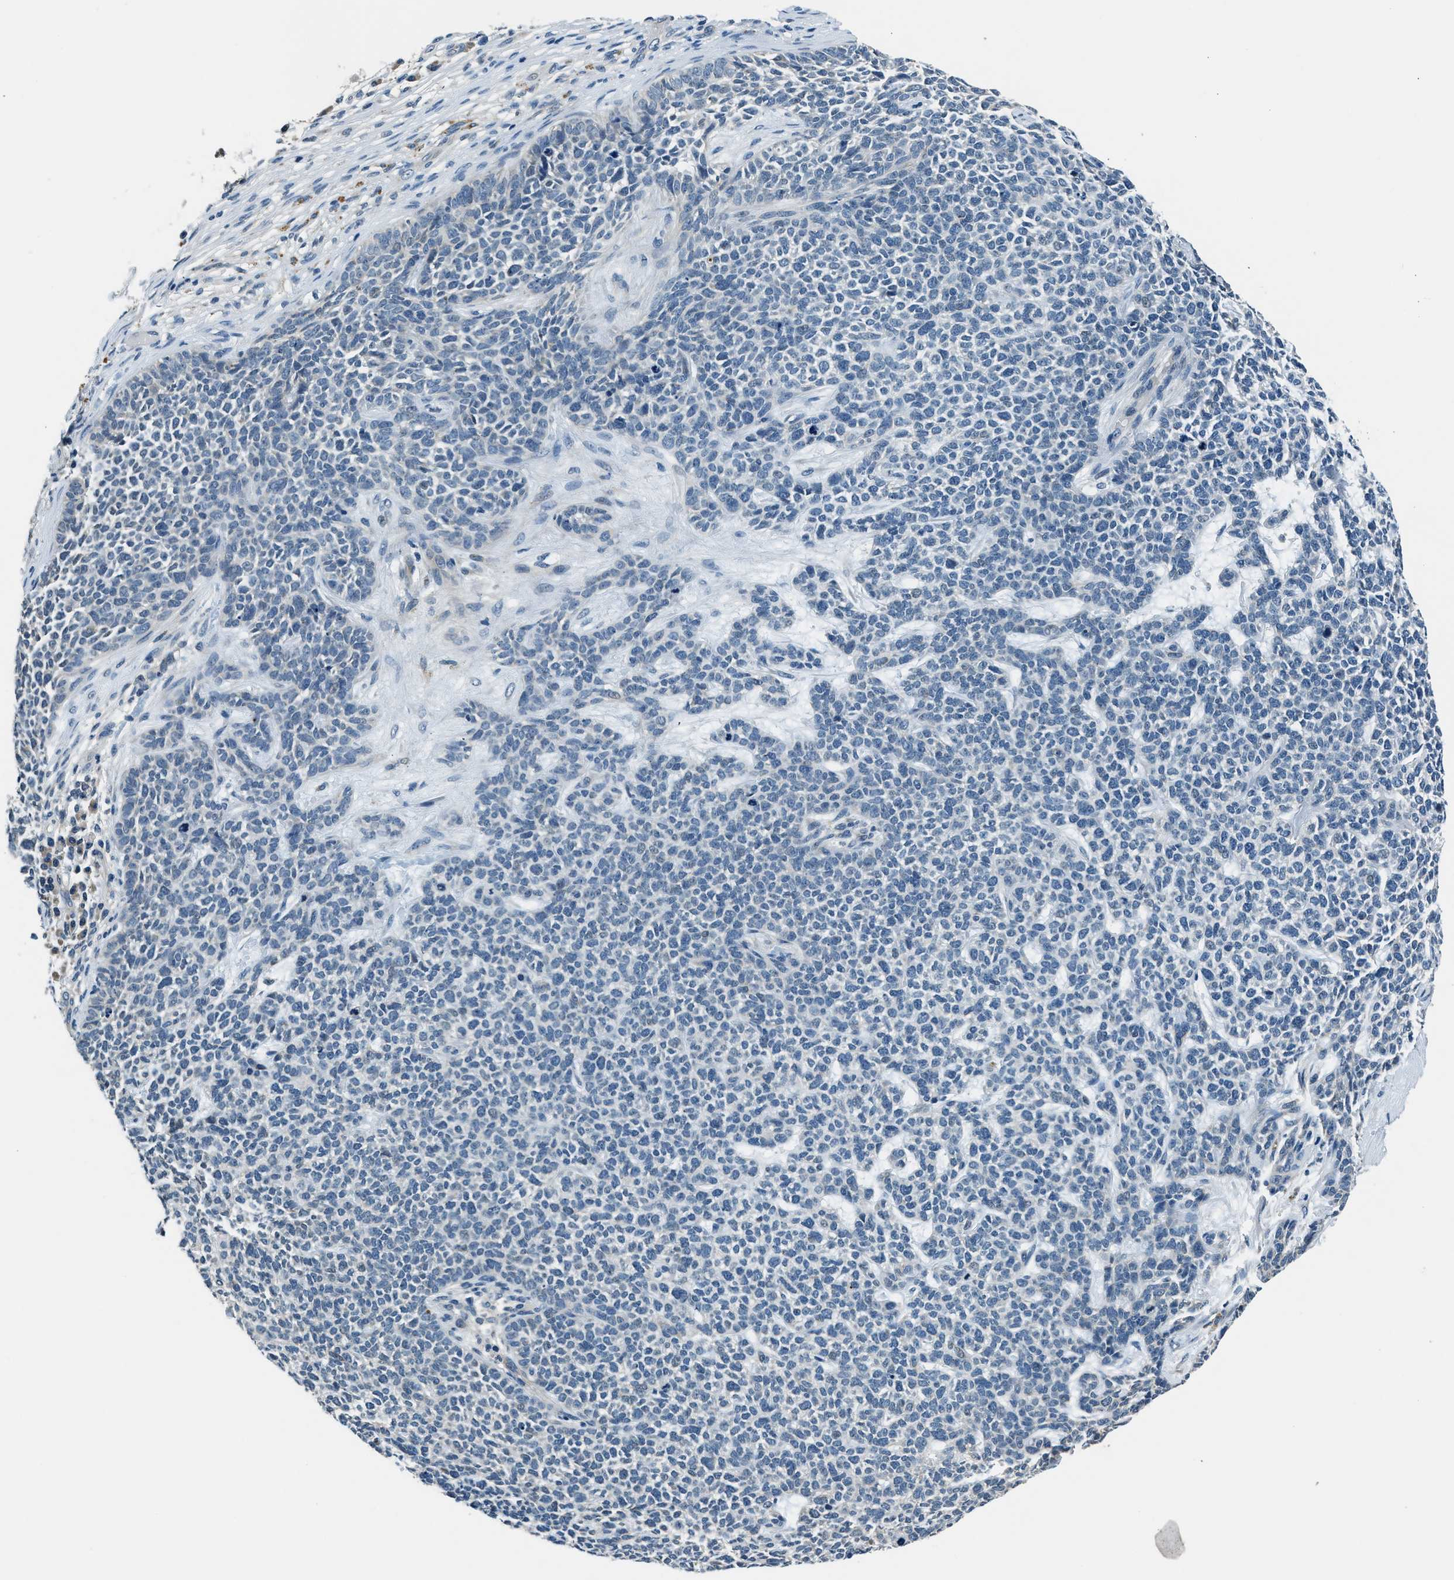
{"staining": {"intensity": "negative", "quantity": "none", "location": "none"}, "tissue": "skin cancer", "cell_type": "Tumor cells", "image_type": "cancer", "snomed": [{"axis": "morphology", "description": "Basal cell carcinoma"}, {"axis": "topography", "description": "Skin"}], "caption": "Tumor cells are negative for protein expression in human skin cancer (basal cell carcinoma).", "gene": "NME8", "patient": {"sex": "female", "age": 84}}